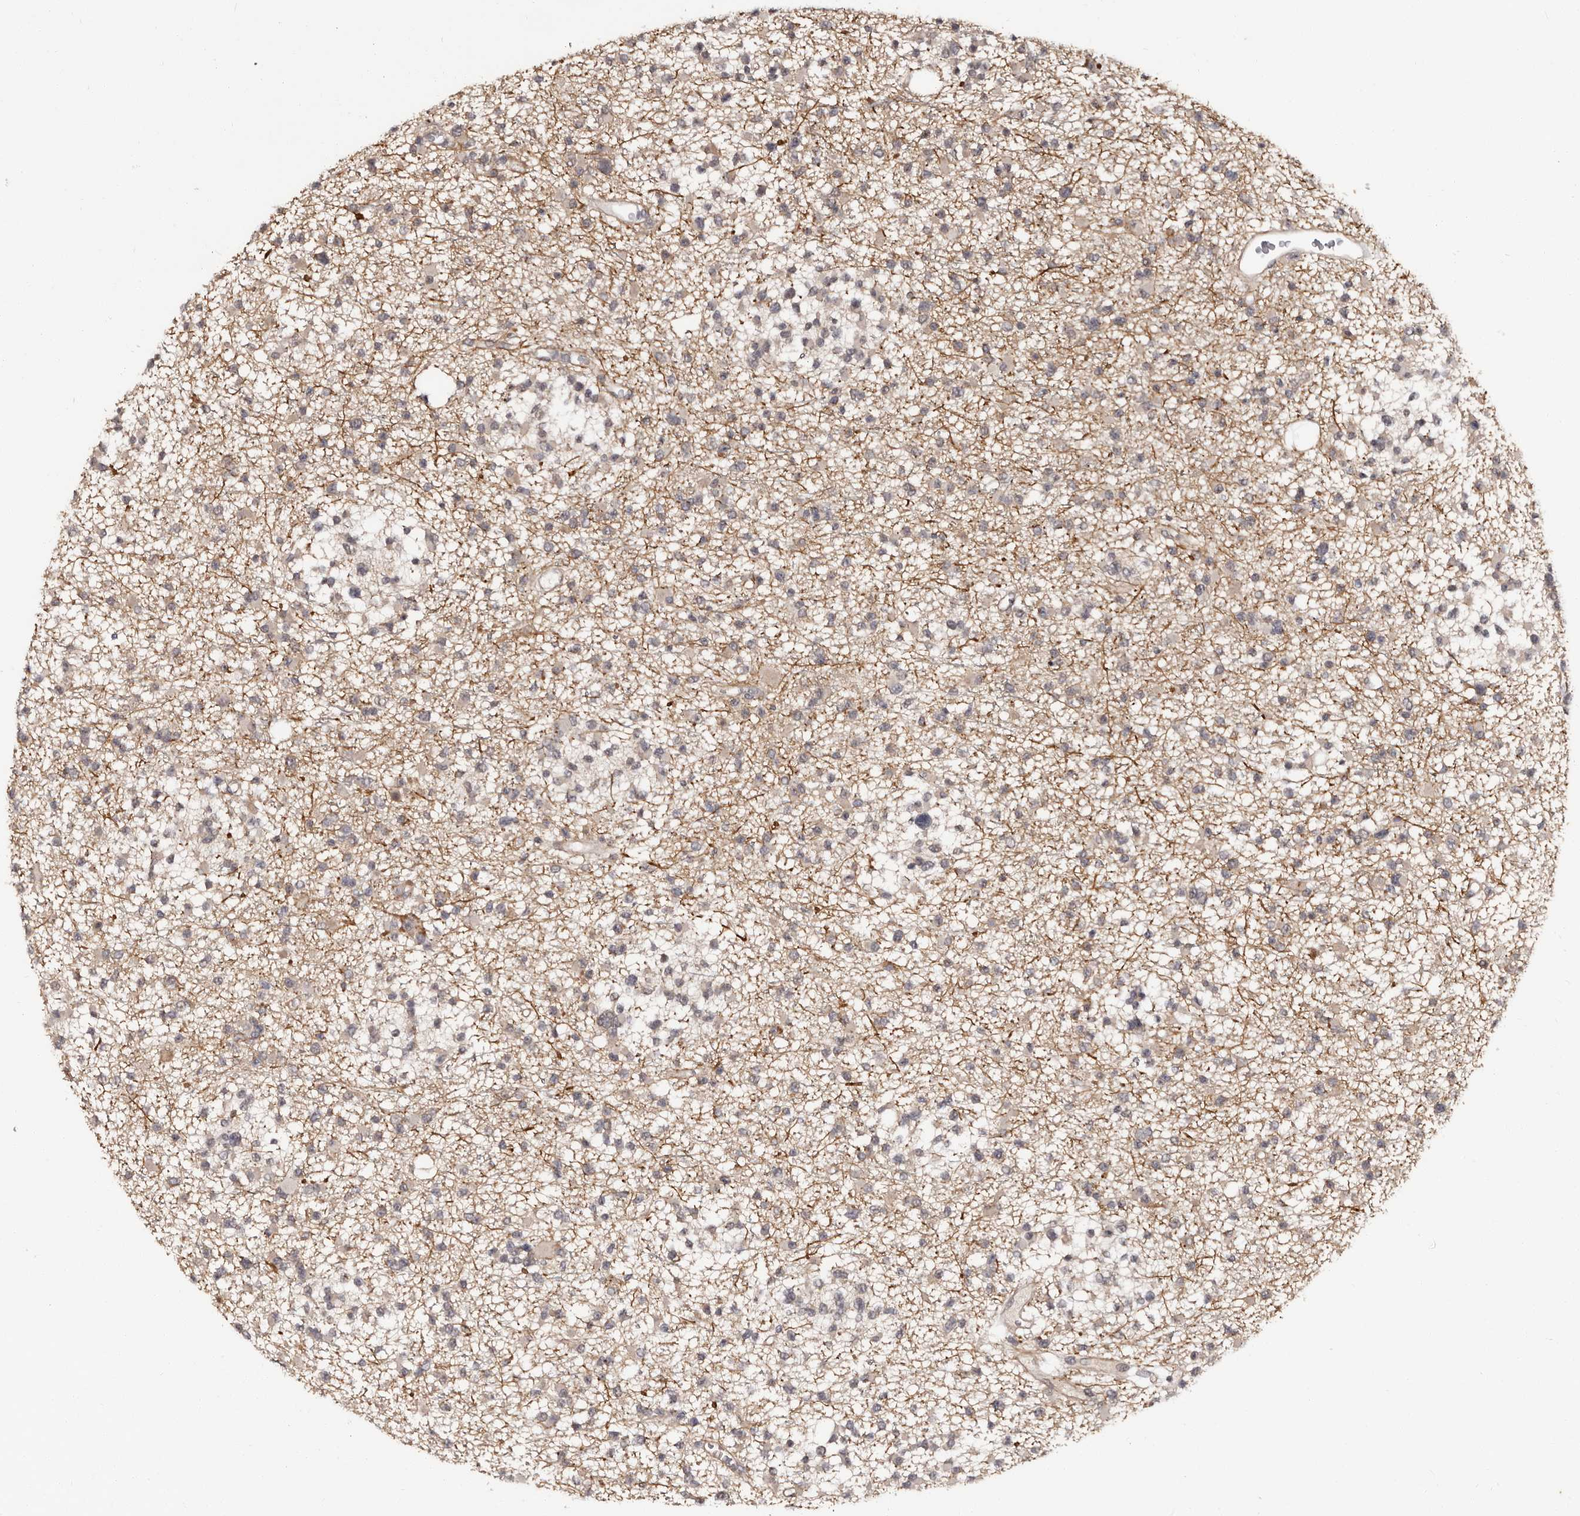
{"staining": {"intensity": "weak", "quantity": "<25%", "location": "cytoplasmic/membranous"}, "tissue": "glioma", "cell_type": "Tumor cells", "image_type": "cancer", "snomed": [{"axis": "morphology", "description": "Glioma, malignant, Low grade"}, {"axis": "topography", "description": "Brain"}], "caption": "High power microscopy histopathology image of an IHC micrograph of glioma, revealing no significant expression in tumor cells.", "gene": "TBC1D22B", "patient": {"sex": "female", "age": 22}}